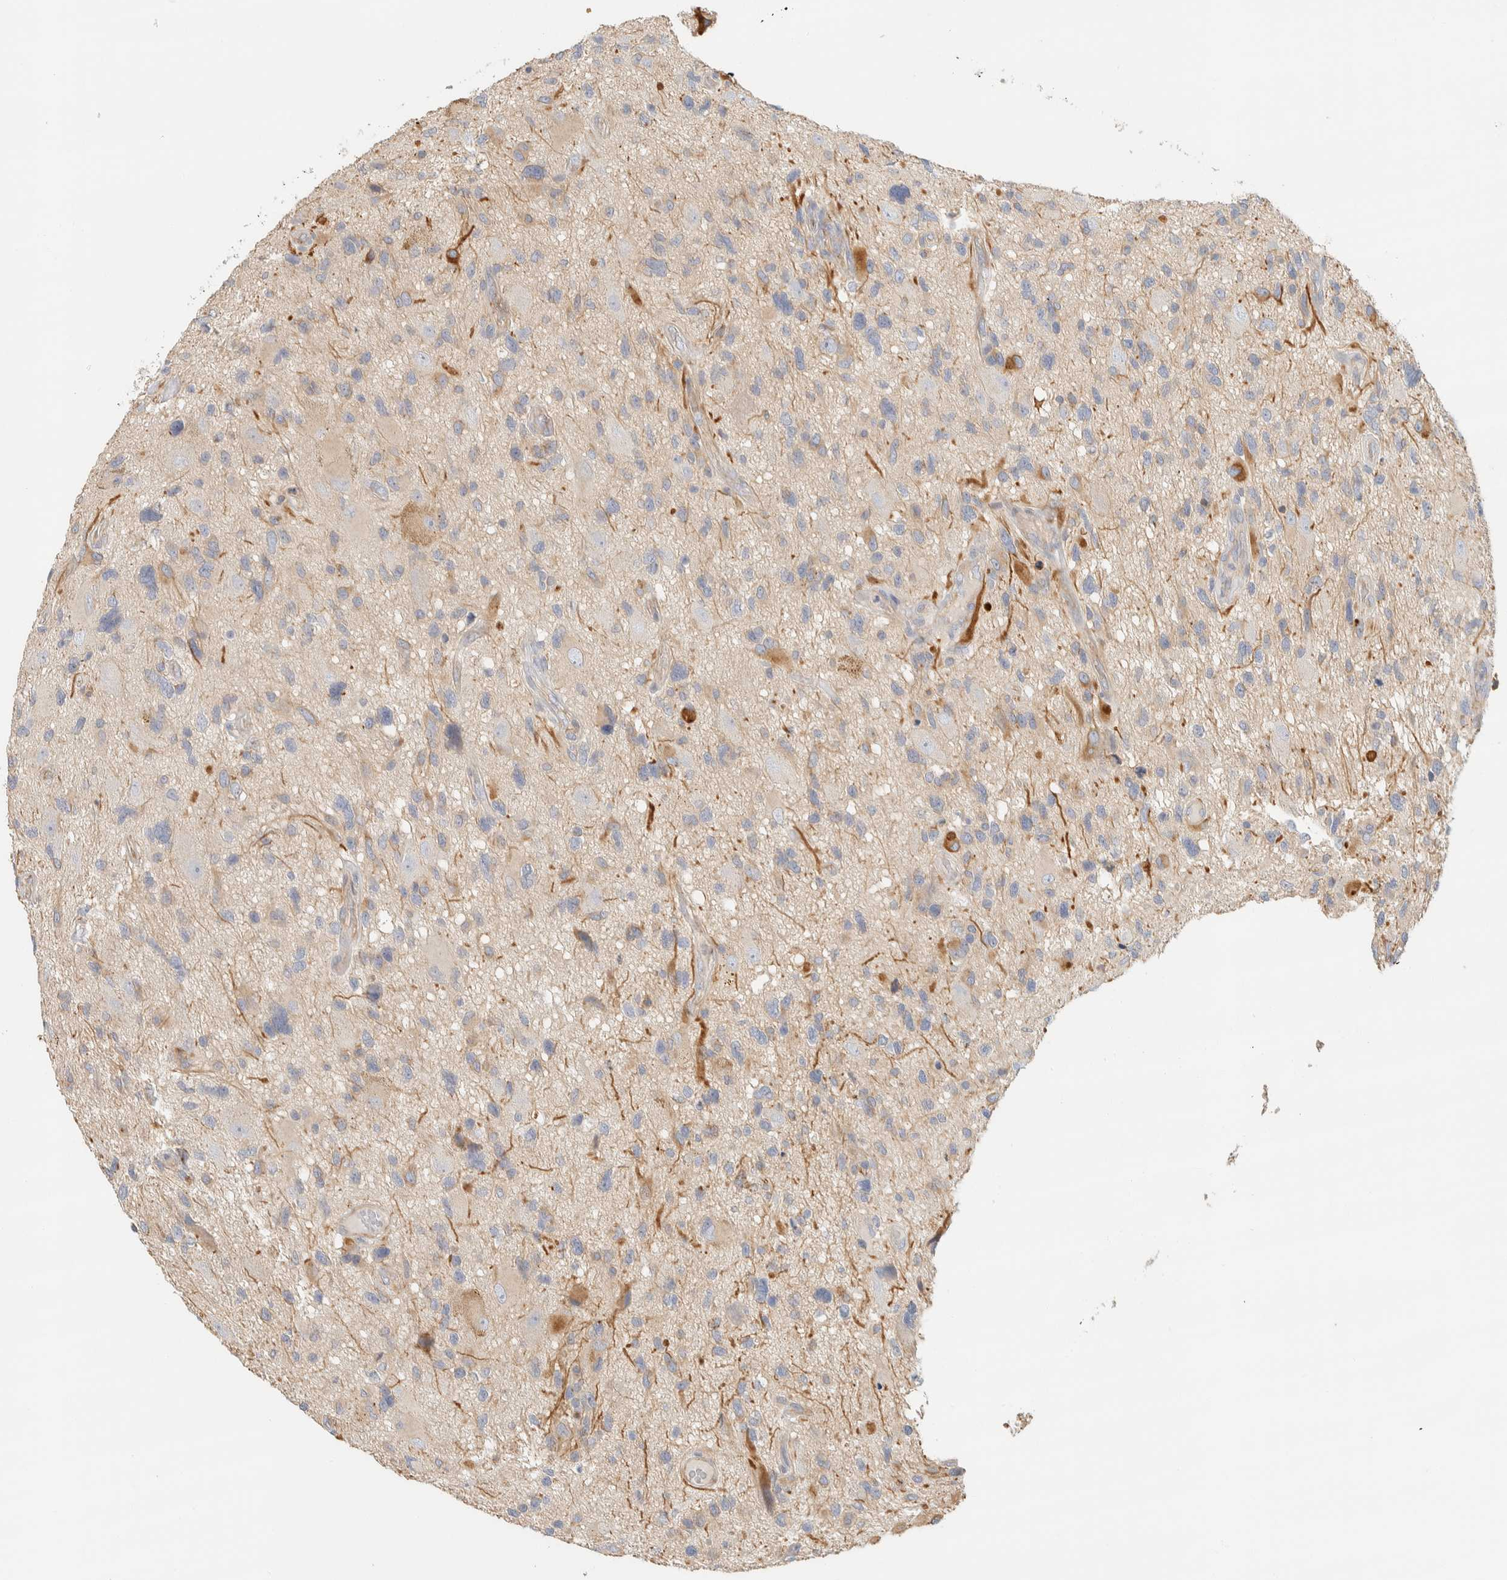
{"staining": {"intensity": "moderate", "quantity": "<25%", "location": "cytoplasmic/membranous"}, "tissue": "glioma", "cell_type": "Tumor cells", "image_type": "cancer", "snomed": [{"axis": "morphology", "description": "Glioma, malignant, High grade"}, {"axis": "topography", "description": "Brain"}], "caption": "Protein expression analysis of malignant high-grade glioma reveals moderate cytoplasmic/membranous positivity in about <25% of tumor cells.", "gene": "CDR2", "patient": {"sex": "male", "age": 33}}